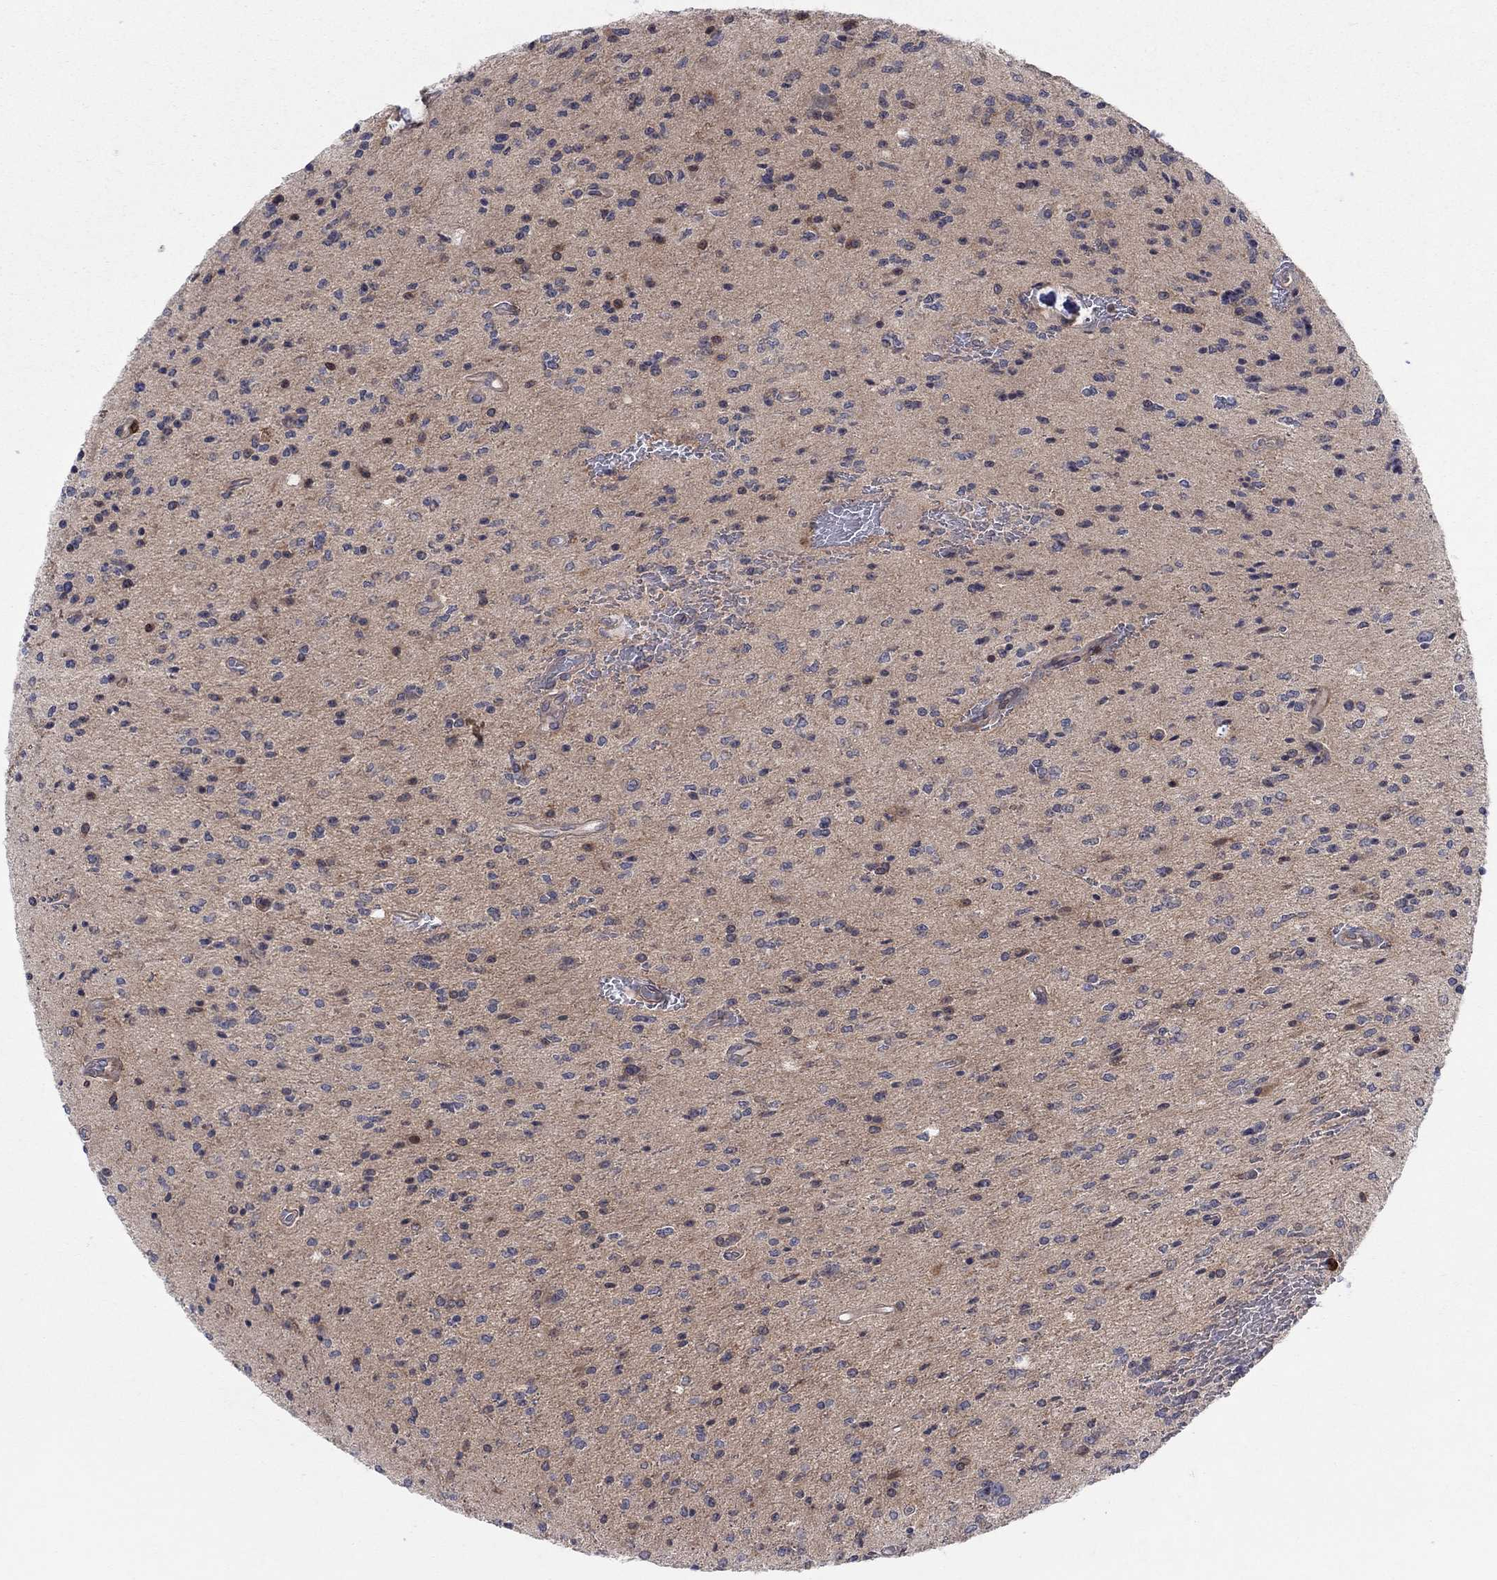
{"staining": {"intensity": "negative", "quantity": "none", "location": "none"}, "tissue": "glioma", "cell_type": "Tumor cells", "image_type": "cancer", "snomed": [{"axis": "morphology", "description": "Glioma, malignant, Low grade"}, {"axis": "topography", "description": "Brain"}], "caption": "Image shows no significant protein expression in tumor cells of glioma.", "gene": "ZNHIT3", "patient": {"sex": "male", "age": 67}}